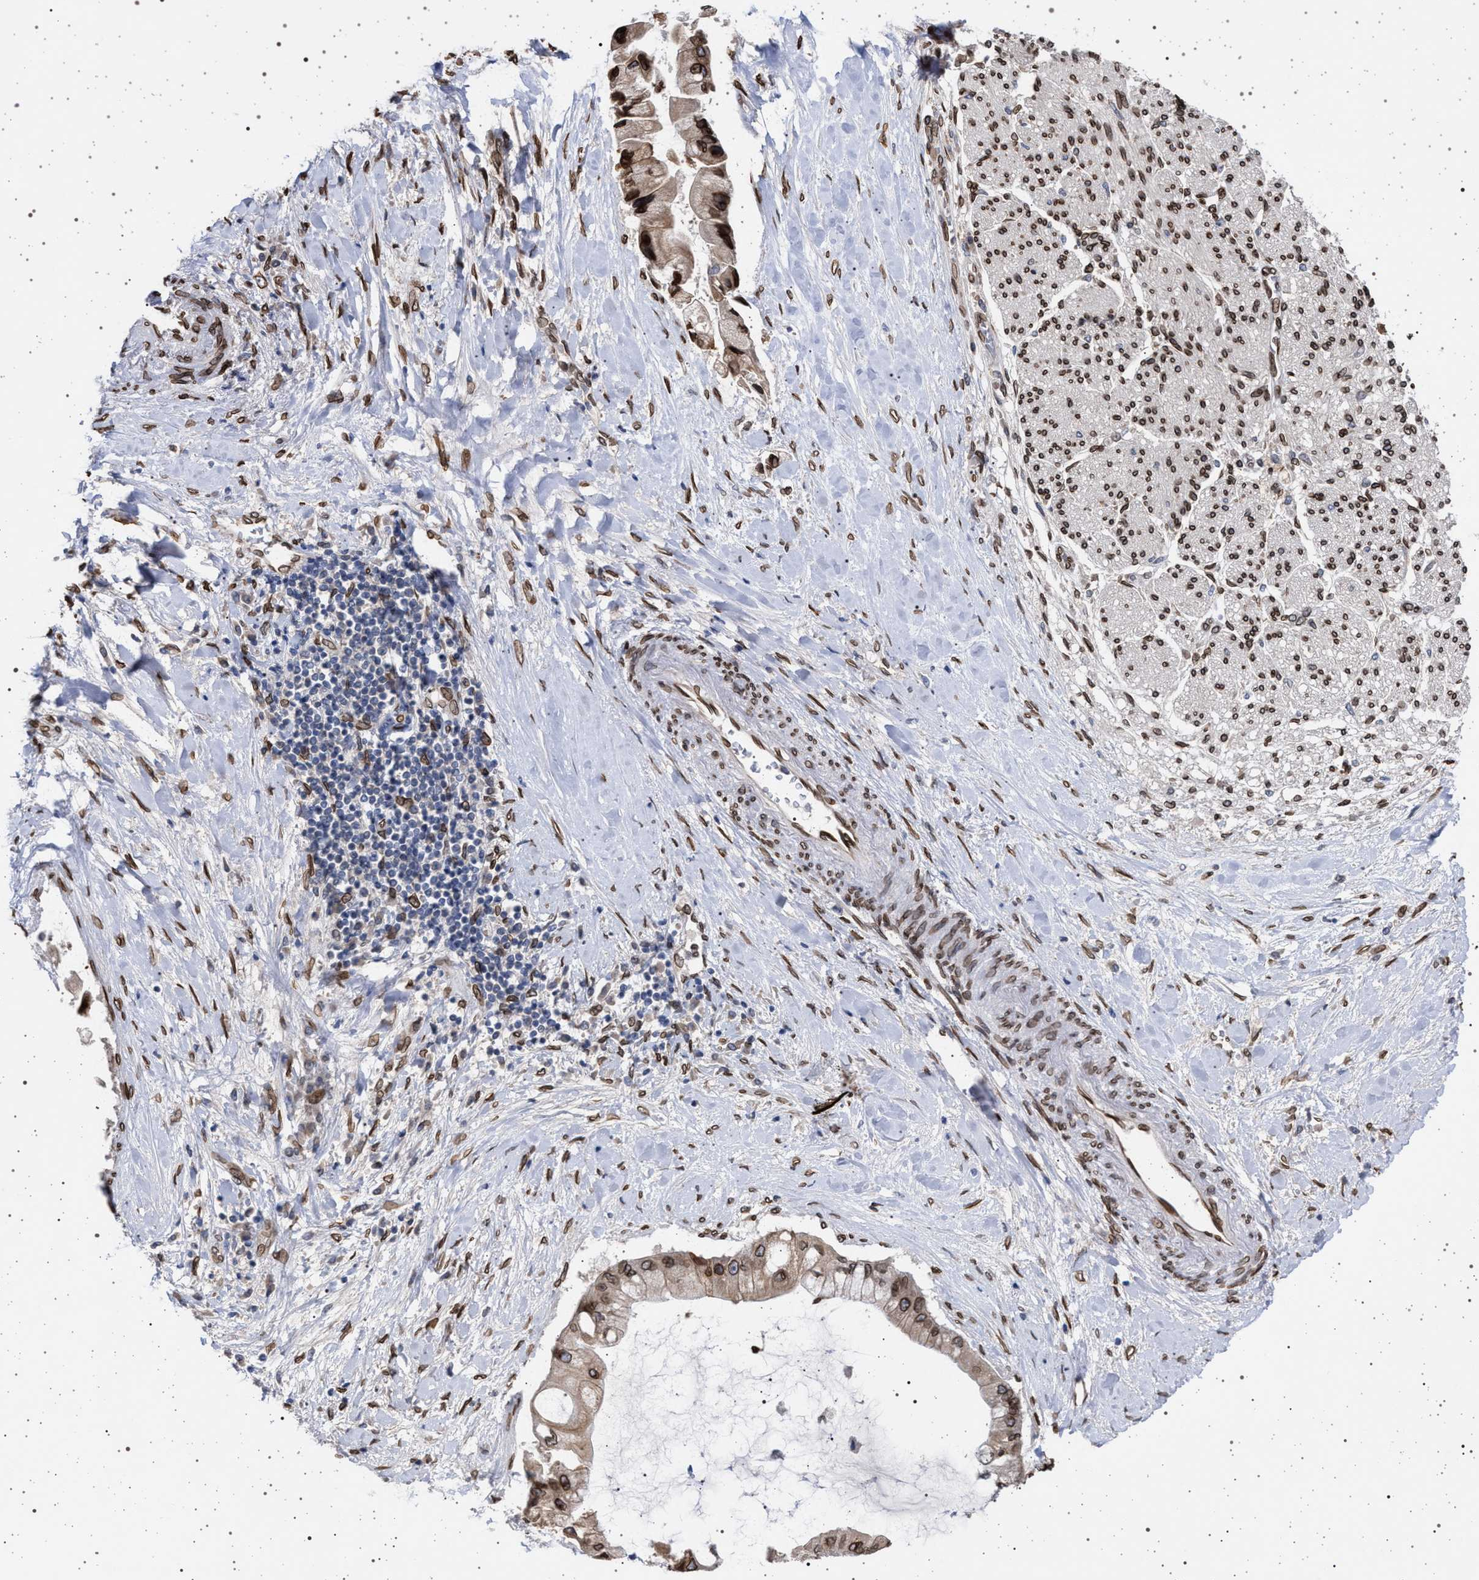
{"staining": {"intensity": "strong", "quantity": ">75%", "location": "cytoplasmic/membranous,nuclear"}, "tissue": "liver cancer", "cell_type": "Tumor cells", "image_type": "cancer", "snomed": [{"axis": "morphology", "description": "Cholangiocarcinoma"}, {"axis": "topography", "description": "Liver"}], "caption": "Tumor cells demonstrate high levels of strong cytoplasmic/membranous and nuclear expression in approximately >75% of cells in human liver cholangiocarcinoma.", "gene": "ING2", "patient": {"sex": "male", "age": 50}}